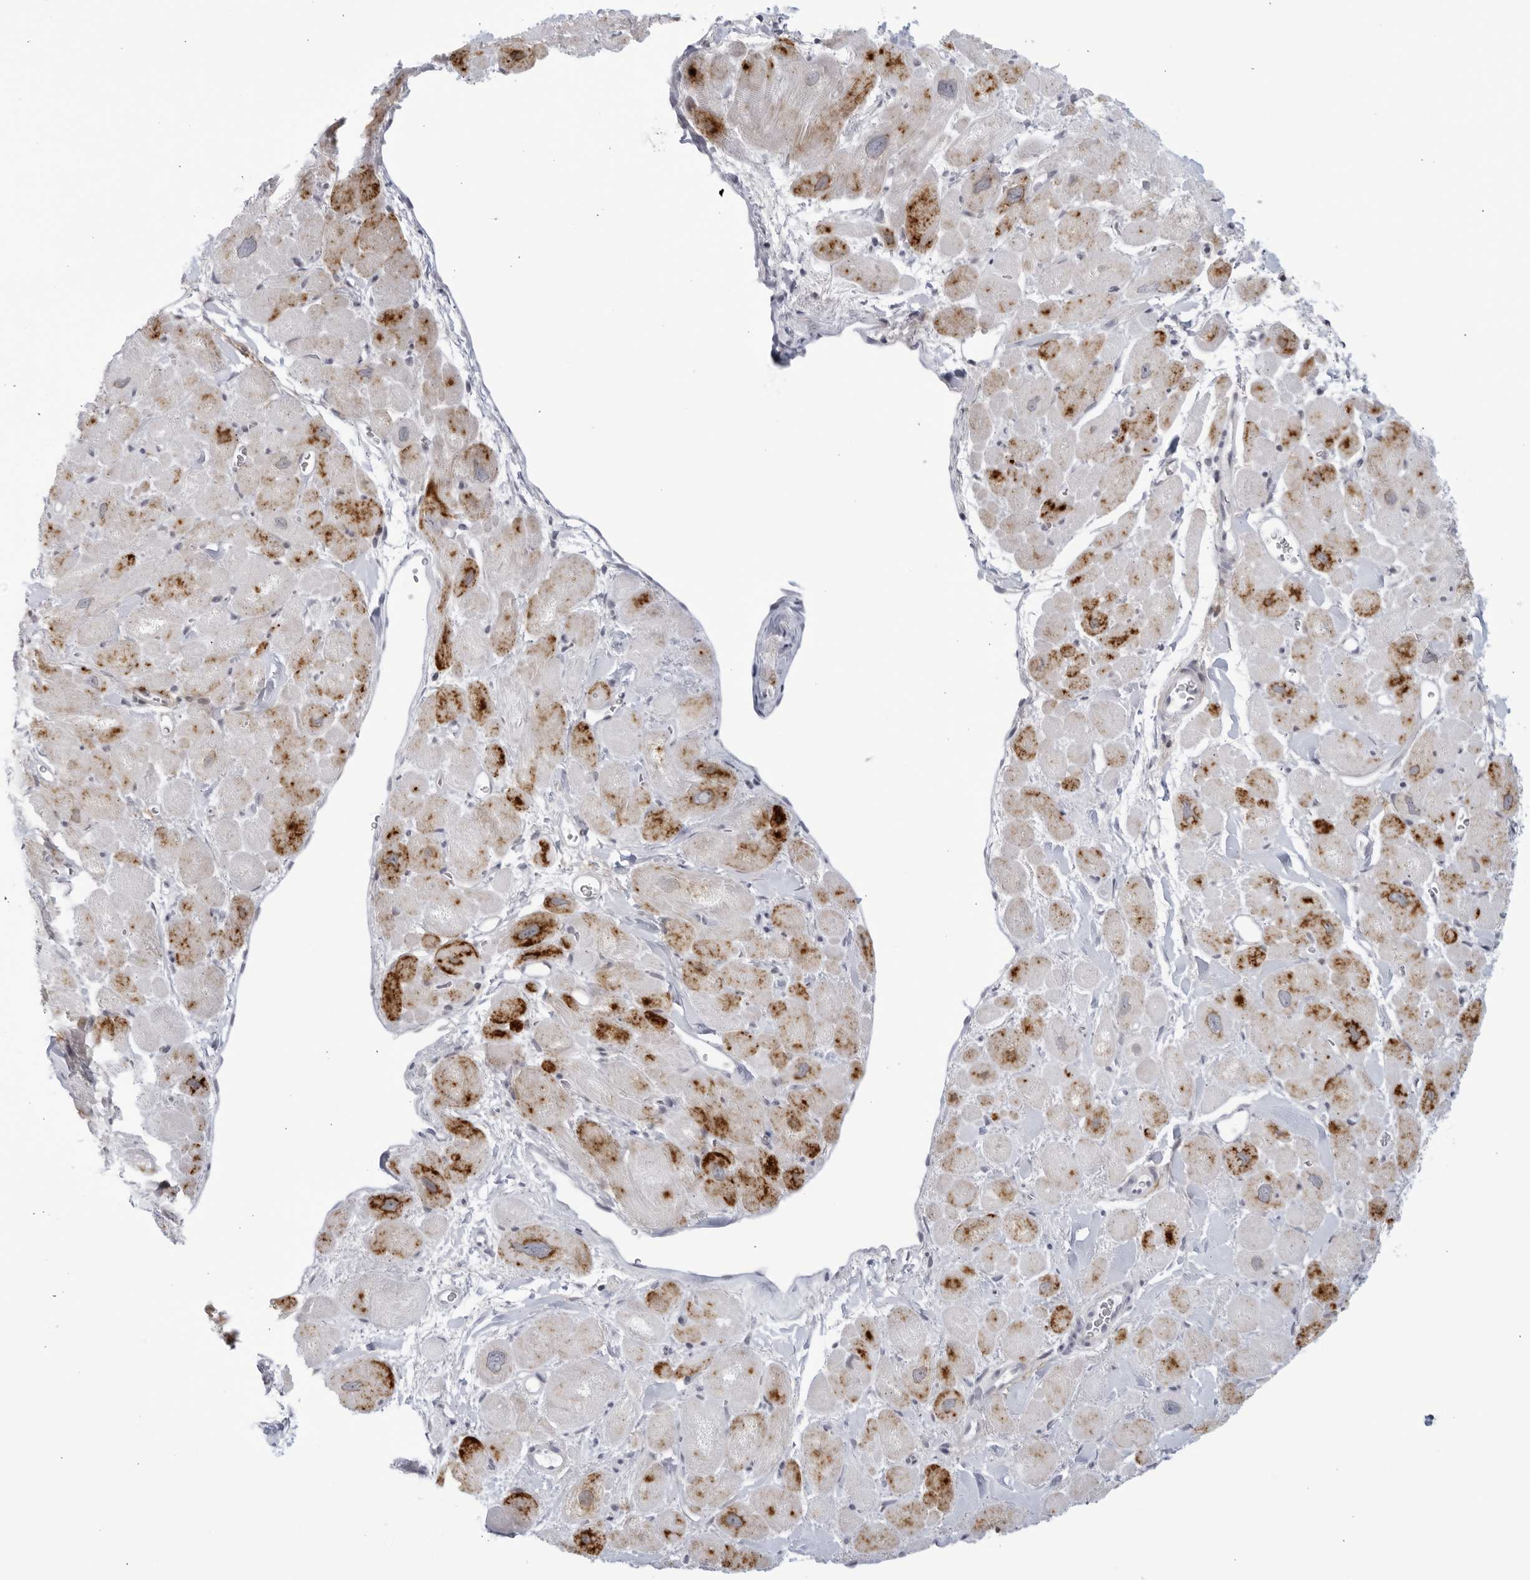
{"staining": {"intensity": "moderate", "quantity": "<25%", "location": "cytoplasmic/membranous"}, "tissue": "heart muscle", "cell_type": "Cardiomyocytes", "image_type": "normal", "snomed": [{"axis": "morphology", "description": "Normal tissue, NOS"}, {"axis": "topography", "description": "Heart"}], "caption": "IHC micrograph of normal human heart muscle stained for a protein (brown), which shows low levels of moderate cytoplasmic/membranous staining in about <25% of cardiomyocytes.", "gene": "WDTC1", "patient": {"sex": "male", "age": 49}}